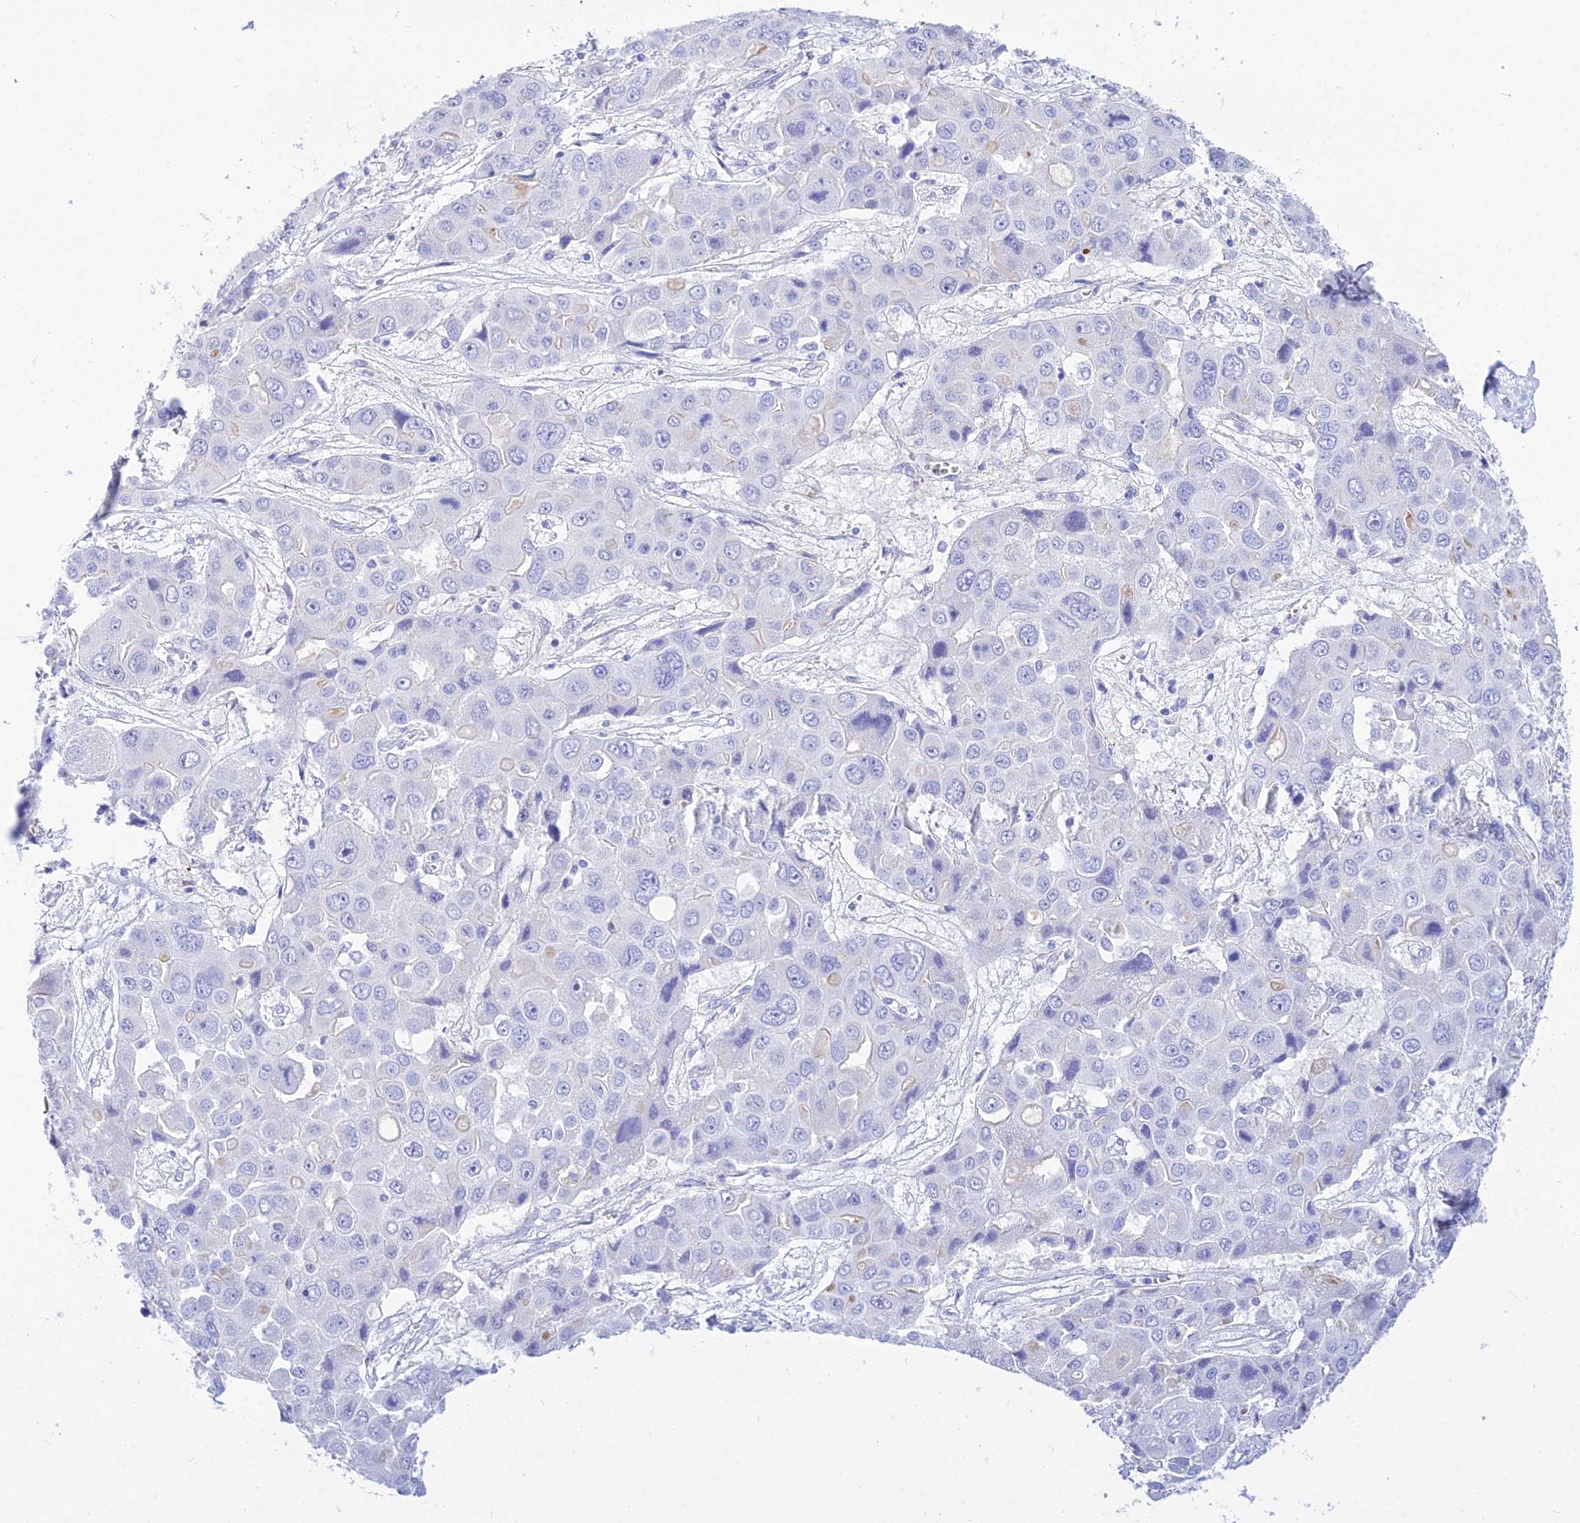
{"staining": {"intensity": "negative", "quantity": "none", "location": "none"}, "tissue": "liver cancer", "cell_type": "Tumor cells", "image_type": "cancer", "snomed": [{"axis": "morphology", "description": "Cholangiocarcinoma"}, {"axis": "topography", "description": "Liver"}], "caption": "Immunohistochemistry micrograph of human liver cholangiocarcinoma stained for a protein (brown), which demonstrates no staining in tumor cells.", "gene": "DEFB107A", "patient": {"sex": "male", "age": 67}}